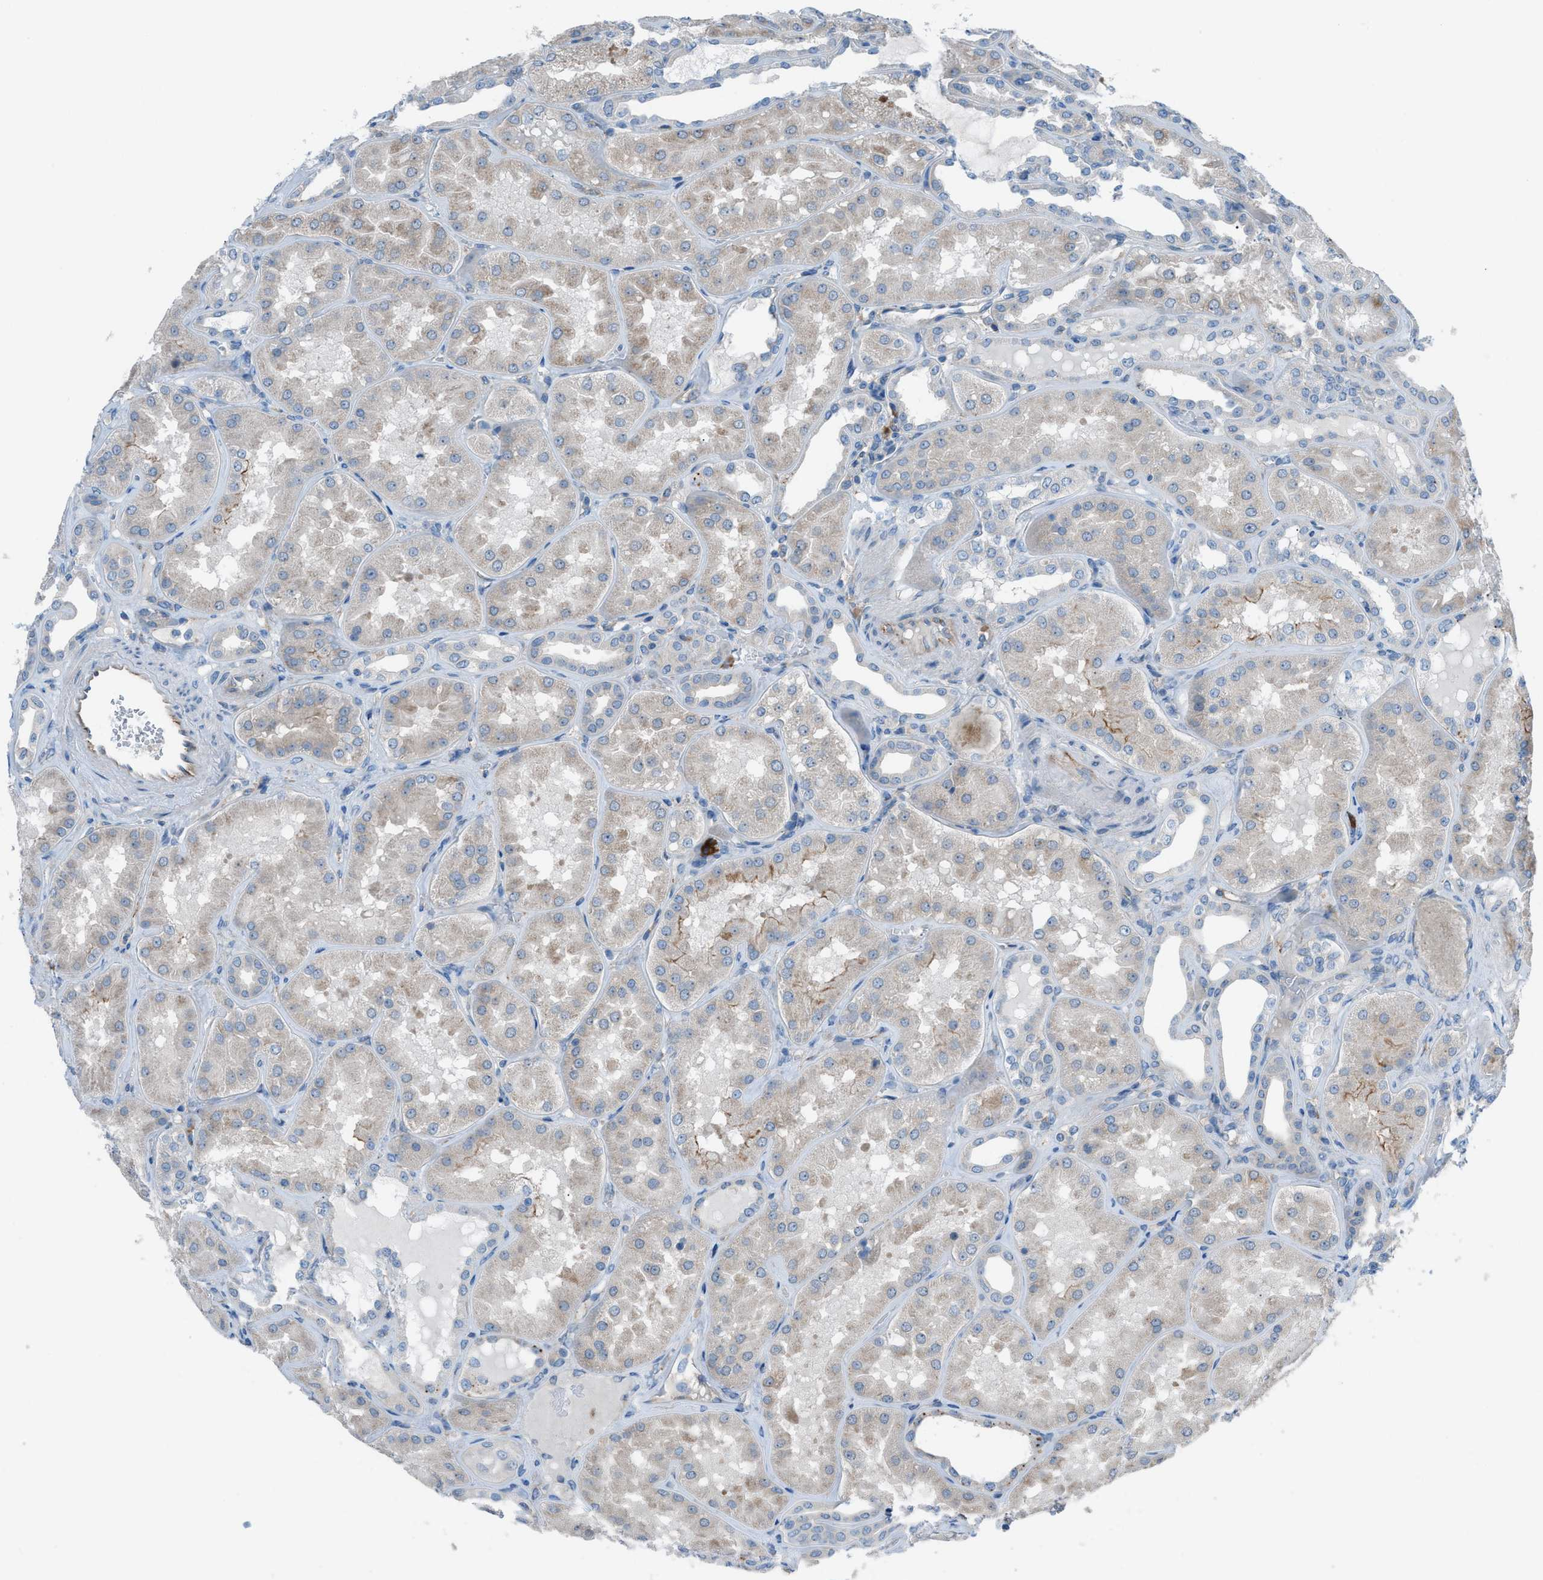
{"staining": {"intensity": "negative", "quantity": "none", "location": "none"}, "tissue": "kidney", "cell_type": "Cells in glomeruli", "image_type": "normal", "snomed": [{"axis": "morphology", "description": "Normal tissue, NOS"}, {"axis": "topography", "description": "Kidney"}], "caption": "Immunohistochemistry of benign human kidney demonstrates no staining in cells in glomeruli. The staining is performed using DAB brown chromogen with nuclei counter-stained in using hematoxylin.", "gene": "HEG1", "patient": {"sex": "female", "age": 56}}